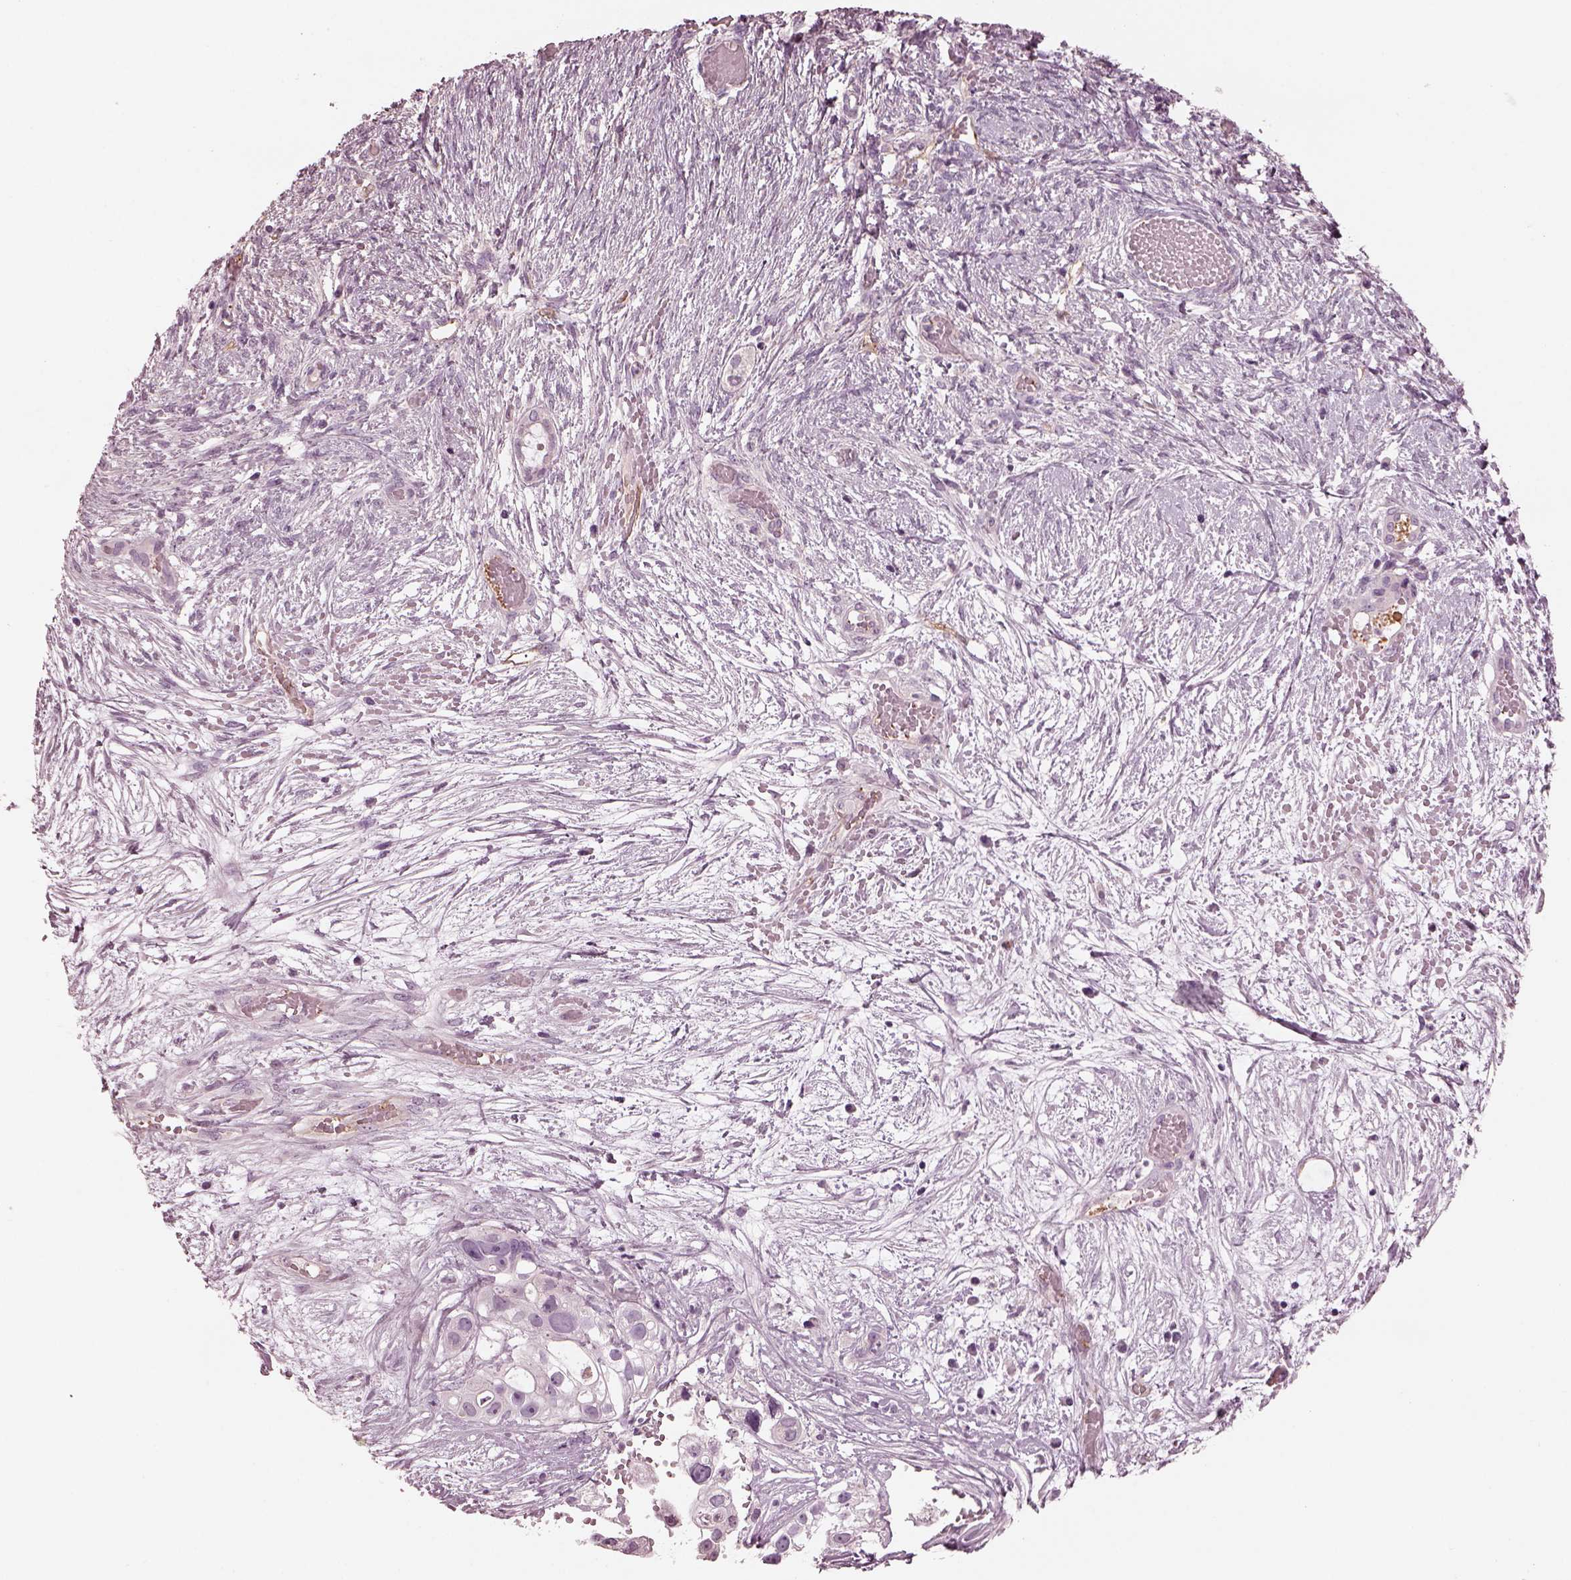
{"staining": {"intensity": "negative", "quantity": "none", "location": "none"}, "tissue": "ovarian cancer", "cell_type": "Tumor cells", "image_type": "cancer", "snomed": [{"axis": "morphology", "description": "Cystadenocarcinoma, serous, NOS"}, {"axis": "topography", "description": "Ovary"}], "caption": "This is a image of IHC staining of ovarian serous cystadenocarcinoma, which shows no expression in tumor cells. (DAB immunohistochemistry visualized using brightfield microscopy, high magnification).", "gene": "EIF4E1B", "patient": {"sex": "female", "age": 56}}